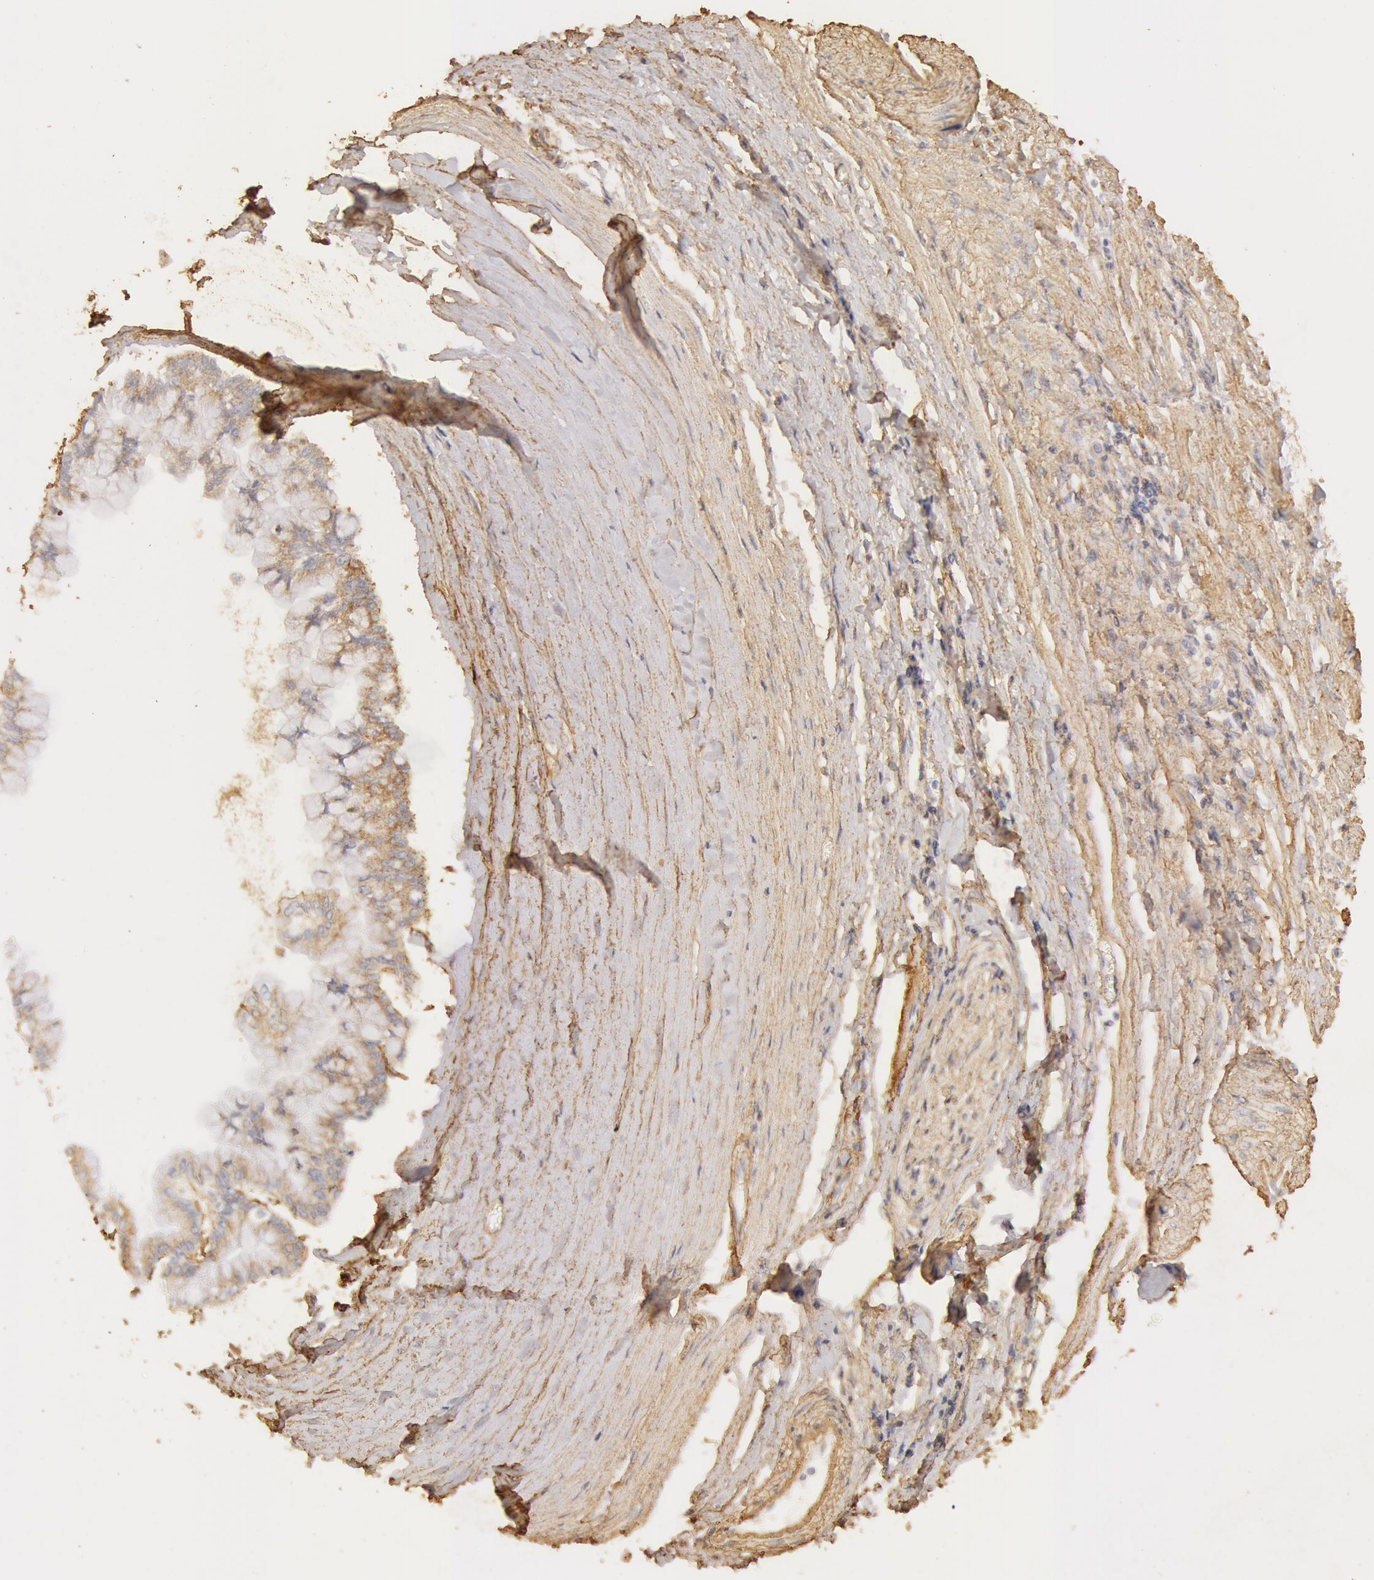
{"staining": {"intensity": "moderate", "quantity": "25%-75%", "location": "cytoplasmic/membranous"}, "tissue": "liver cancer", "cell_type": "Tumor cells", "image_type": "cancer", "snomed": [{"axis": "morphology", "description": "Cholangiocarcinoma"}, {"axis": "topography", "description": "Liver"}], "caption": "Immunohistochemistry histopathology image of human liver cancer (cholangiocarcinoma) stained for a protein (brown), which exhibits medium levels of moderate cytoplasmic/membranous expression in approximately 25%-75% of tumor cells.", "gene": "COL4A1", "patient": {"sex": "female", "age": 79}}